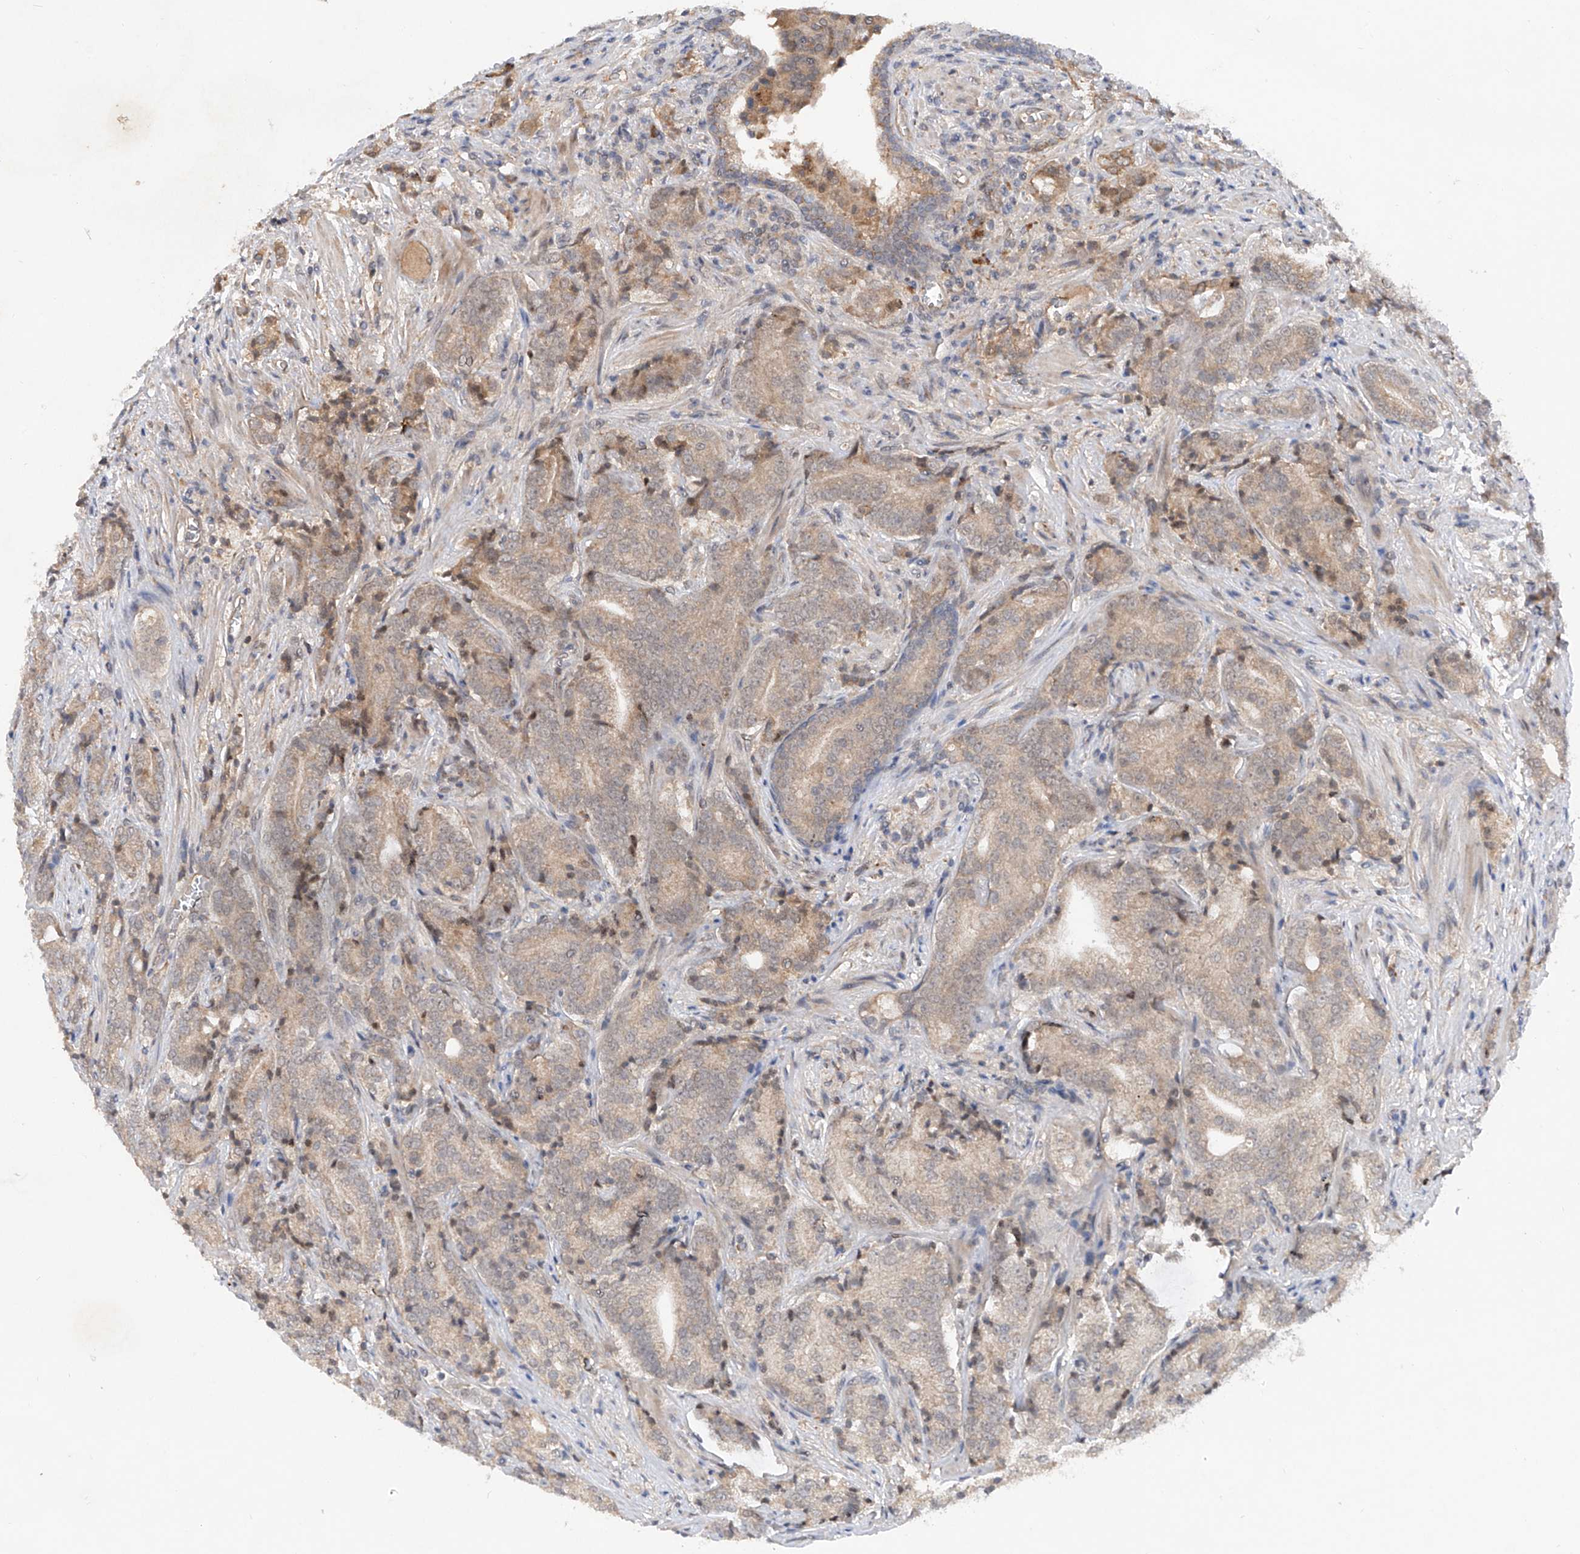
{"staining": {"intensity": "negative", "quantity": "none", "location": "none"}, "tissue": "prostate cancer", "cell_type": "Tumor cells", "image_type": "cancer", "snomed": [{"axis": "morphology", "description": "Adenocarcinoma, High grade"}, {"axis": "topography", "description": "Prostate"}], "caption": "Human prostate cancer stained for a protein using immunohistochemistry displays no positivity in tumor cells.", "gene": "FAM135A", "patient": {"sex": "male", "age": 57}}